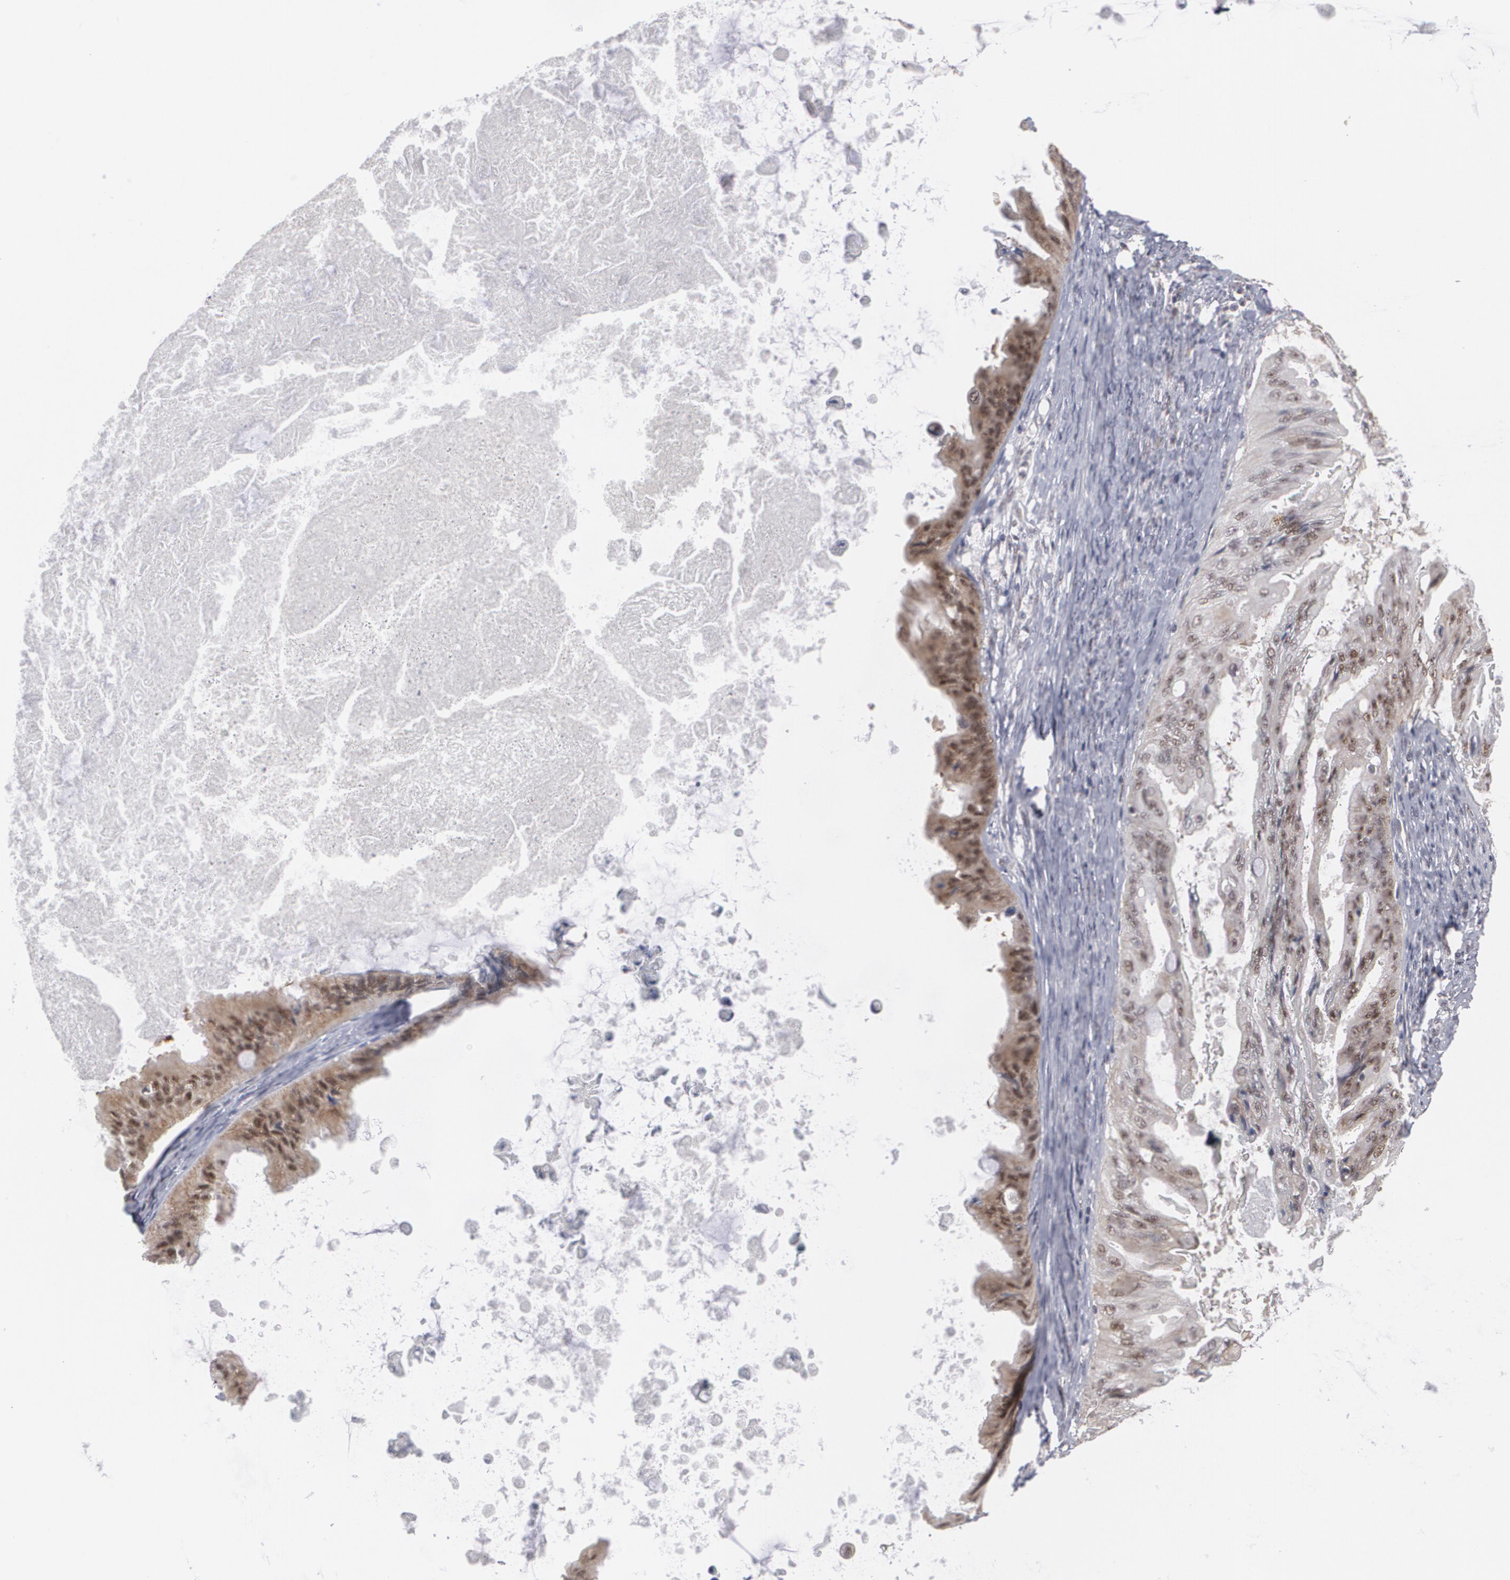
{"staining": {"intensity": "moderate", "quantity": ">75%", "location": "nuclear"}, "tissue": "ovarian cancer", "cell_type": "Tumor cells", "image_type": "cancer", "snomed": [{"axis": "morphology", "description": "Cystadenocarcinoma, mucinous, NOS"}, {"axis": "topography", "description": "Ovary"}], "caption": "Immunohistochemical staining of human ovarian cancer exhibits medium levels of moderate nuclear expression in about >75% of tumor cells.", "gene": "INTS6", "patient": {"sex": "female", "age": 37}}